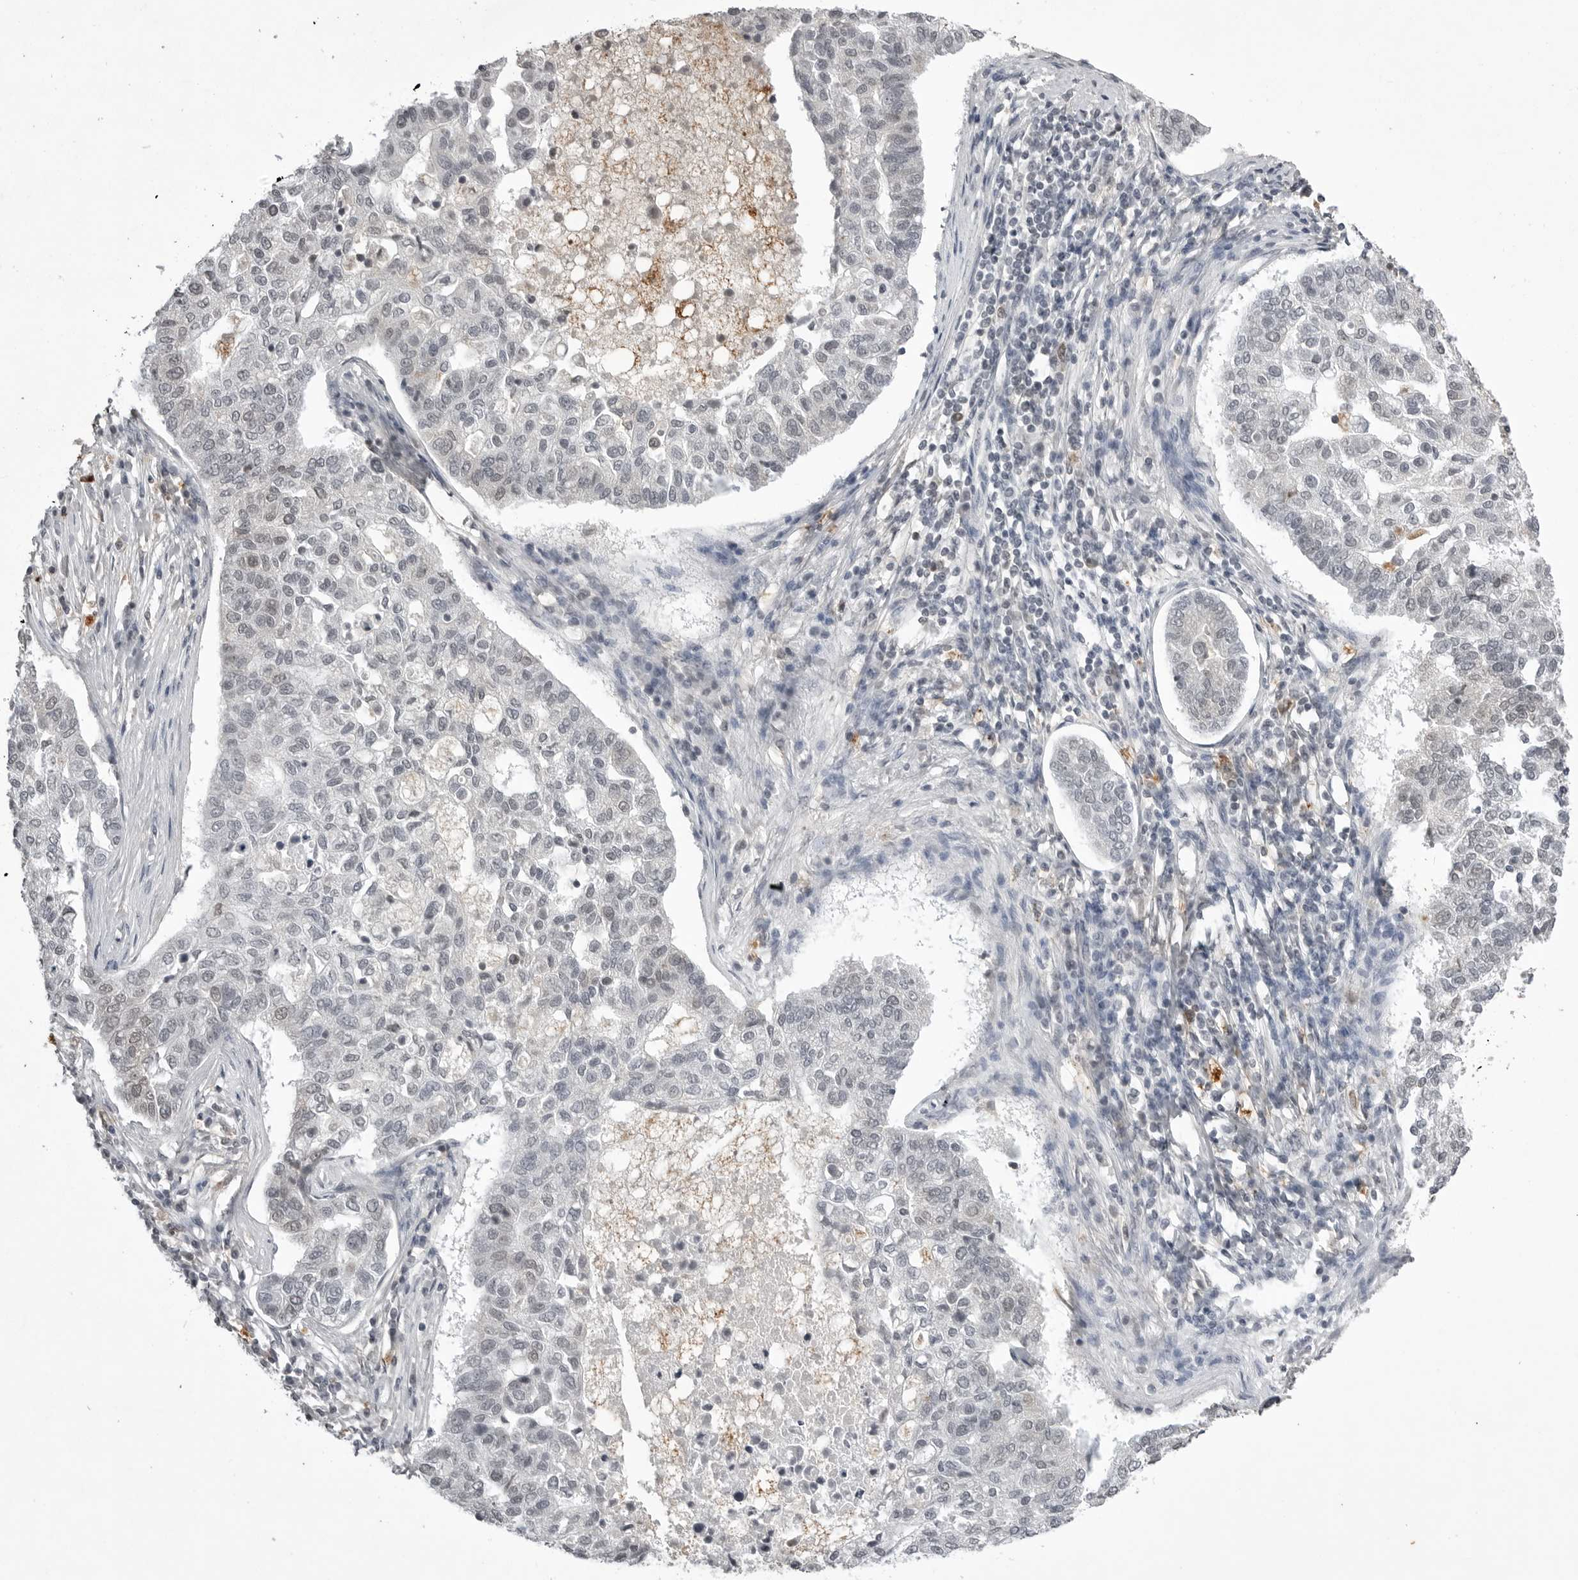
{"staining": {"intensity": "negative", "quantity": "none", "location": "none"}, "tissue": "pancreatic cancer", "cell_type": "Tumor cells", "image_type": "cancer", "snomed": [{"axis": "morphology", "description": "Adenocarcinoma, NOS"}, {"axis": "topography", "description": "Pancreas"}], "caption": "Tumor cells show no significant protein expression in pancreatic cancer (adenocarcinoma).", "gene": "RRM1", "patient": {"sex": "female", "age": 61}}